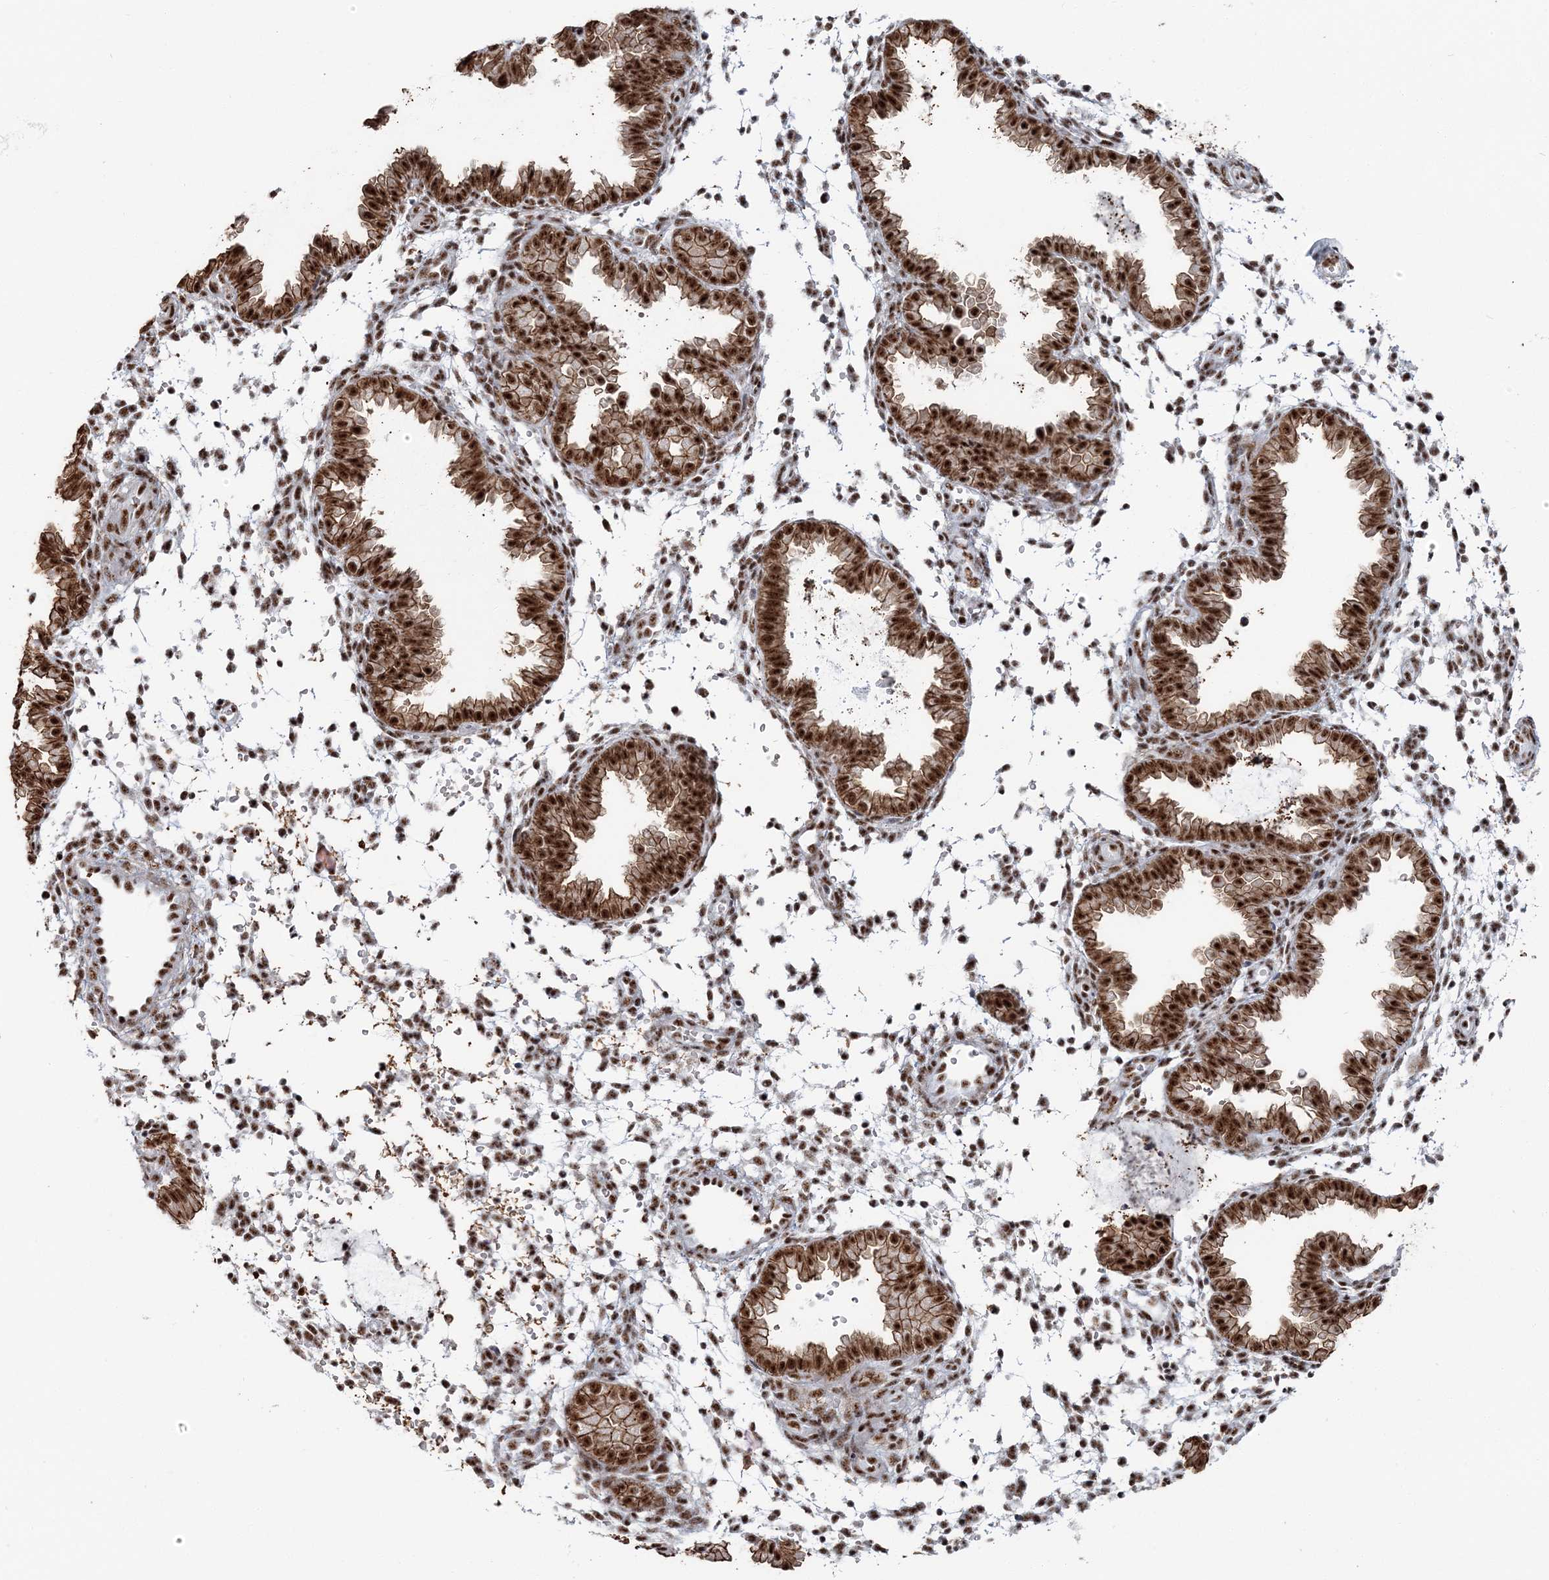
{"staining": {"intensity": "moderate", "quantity": "25%-75%", "location": "nuclear"}, "tissue": "endometrium", "cell_type": "Cells in endometrial stroma", "image_type": "normal", "snomed": [{"axis": "morphology", "description": "Normal tissue, NOS"}, {"axis": "topography", "description": "Endometrium"}], "caption": "High-power microscopy captured an immunohistochemistry (IHC) micrograph of unremarkable endometrium, revealing moderate nuclear expression in about 25%-75% of cells in endometrial stroma.", "gene": "DDX46", "patient": {"sex": "female", "age": 33}}